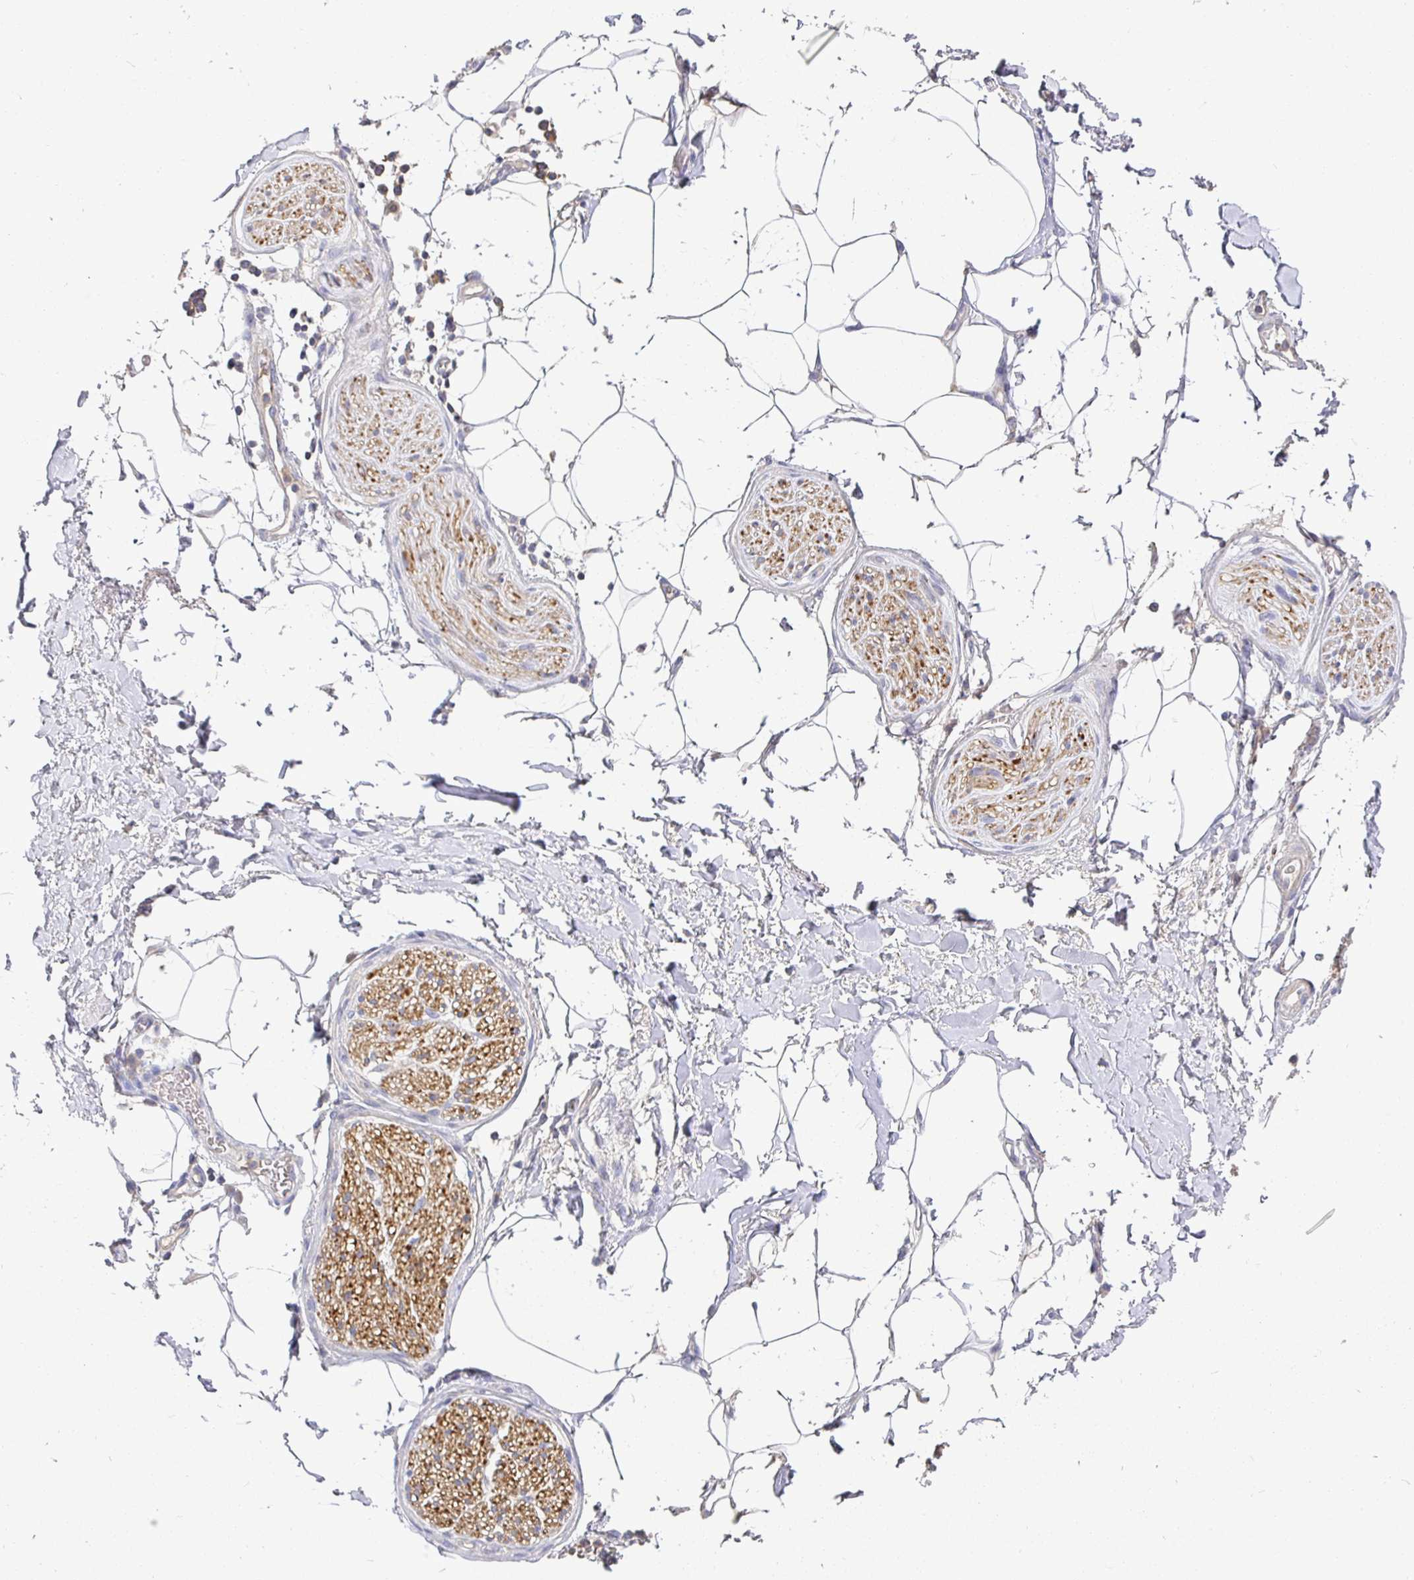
{"staining": {"intensity": "negative", "quantity": "none", "location": "none"}, "tissue": "adipose tissue", "cell_type": "Adipocytes", "image_type": "normal", "snomed": [{"axis": "morphology", "description": "Normal tissue, NOS"}, {"axis": "topography", "description": "Vagina"}, {"axis": "topography", "description": "Peripheral nerve tissue"}], "caption": "Adipose tissue stained for a protein using immunohistochemistry (IHC) shows no positivity adipocytes.", "gene": "KIF21A", "patient": {"sex": "female", "age": 71}}